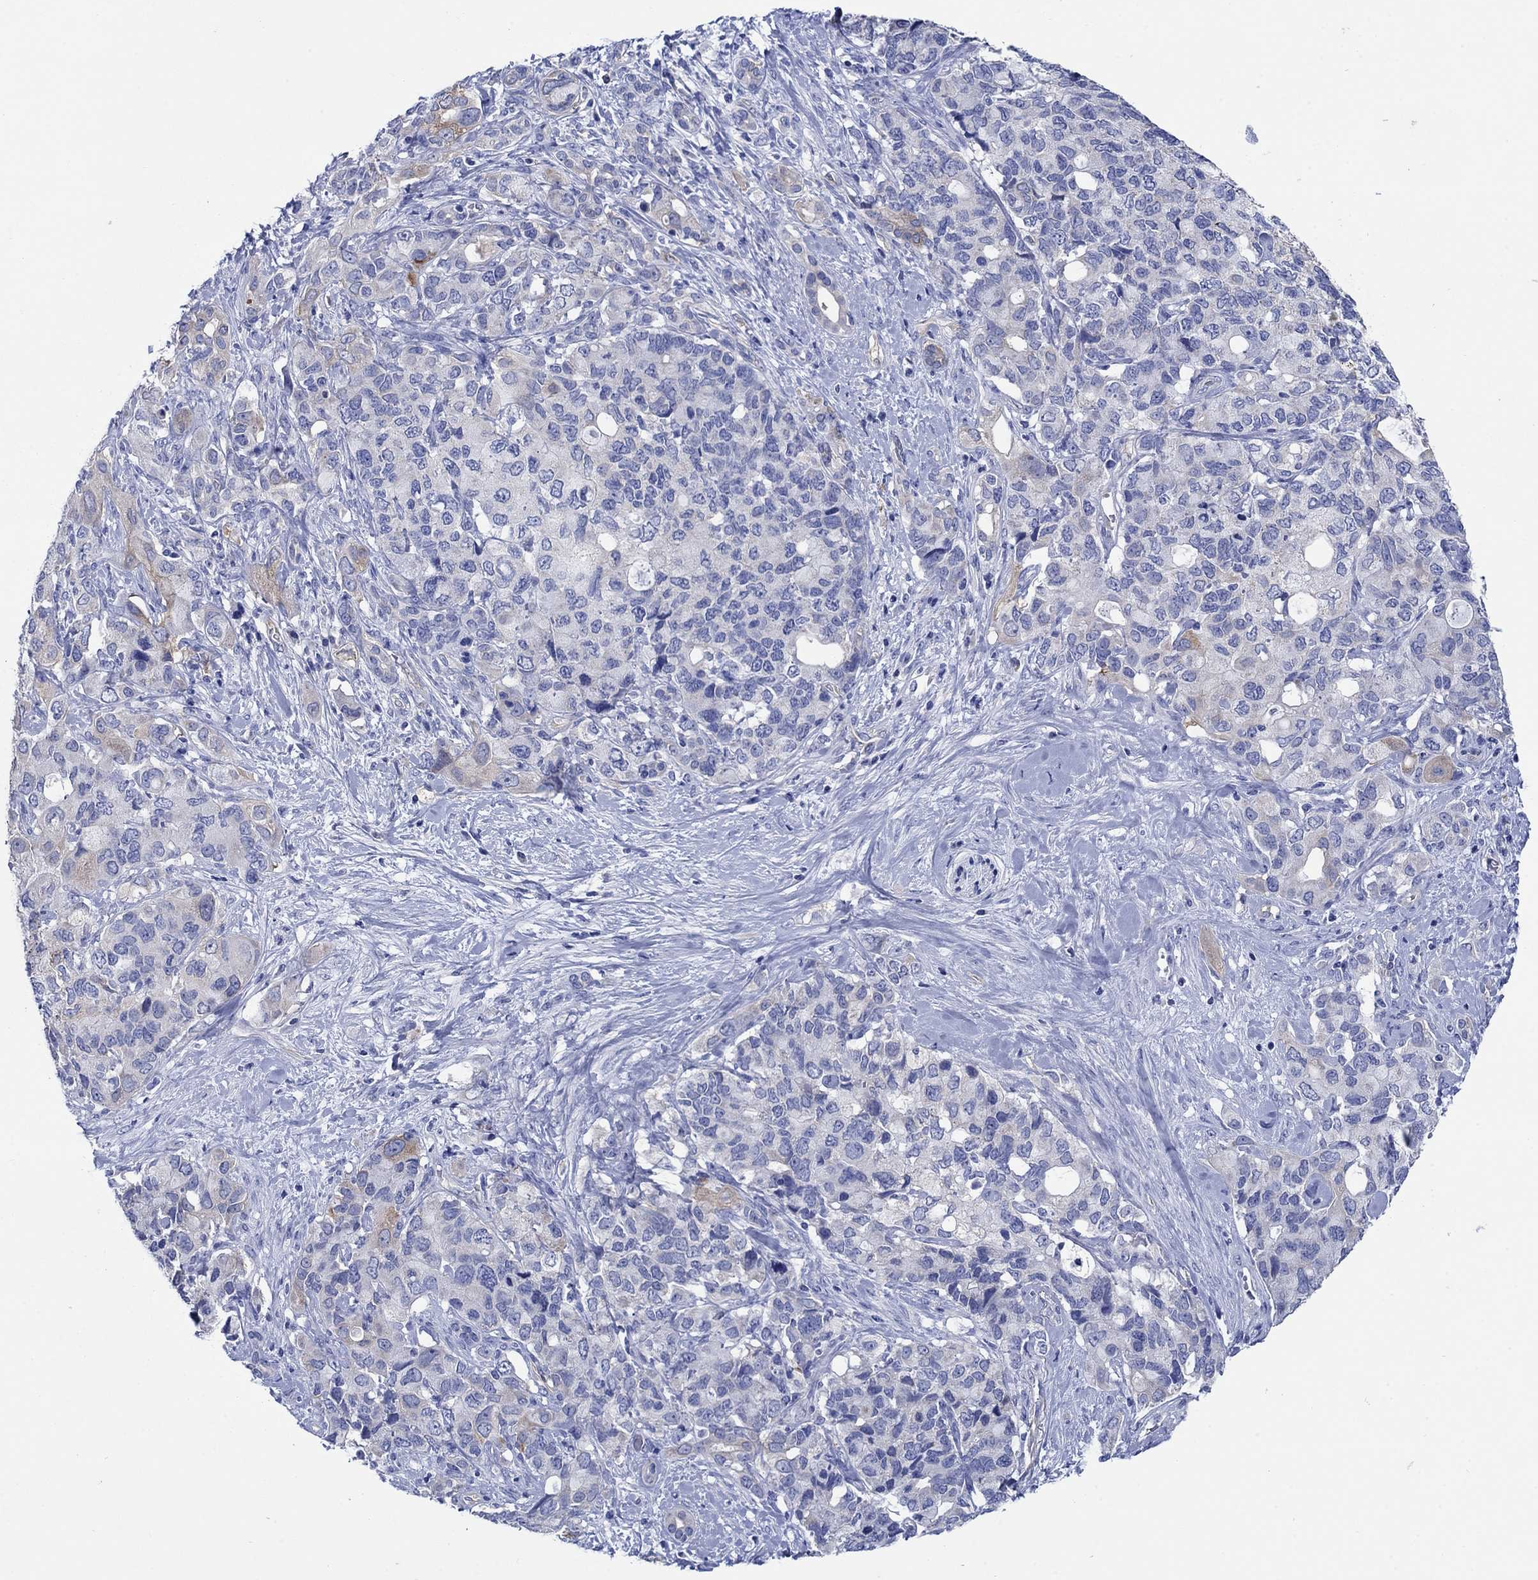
{"staining": {"intensity": "weak", "quantity": "<25%", "location": "cytoplasmic/membranous"}, "tissue": "pancreatic cancer", "cell_type": "Tumor cells", "image_type": "cancer", "snomed": [{"axis": "morphology", "description": "Adenocarcinoma, NOS"}, {"axis": "topography", "description": "Pancreas"}], "caption": "Pancreatic cancer (adenocarcinoma) was stained to show a protein in brown. There is no significant positivity in tumor cells.", "gene": "TRIM16", "patient": {"sex": "female", "age": 56}}